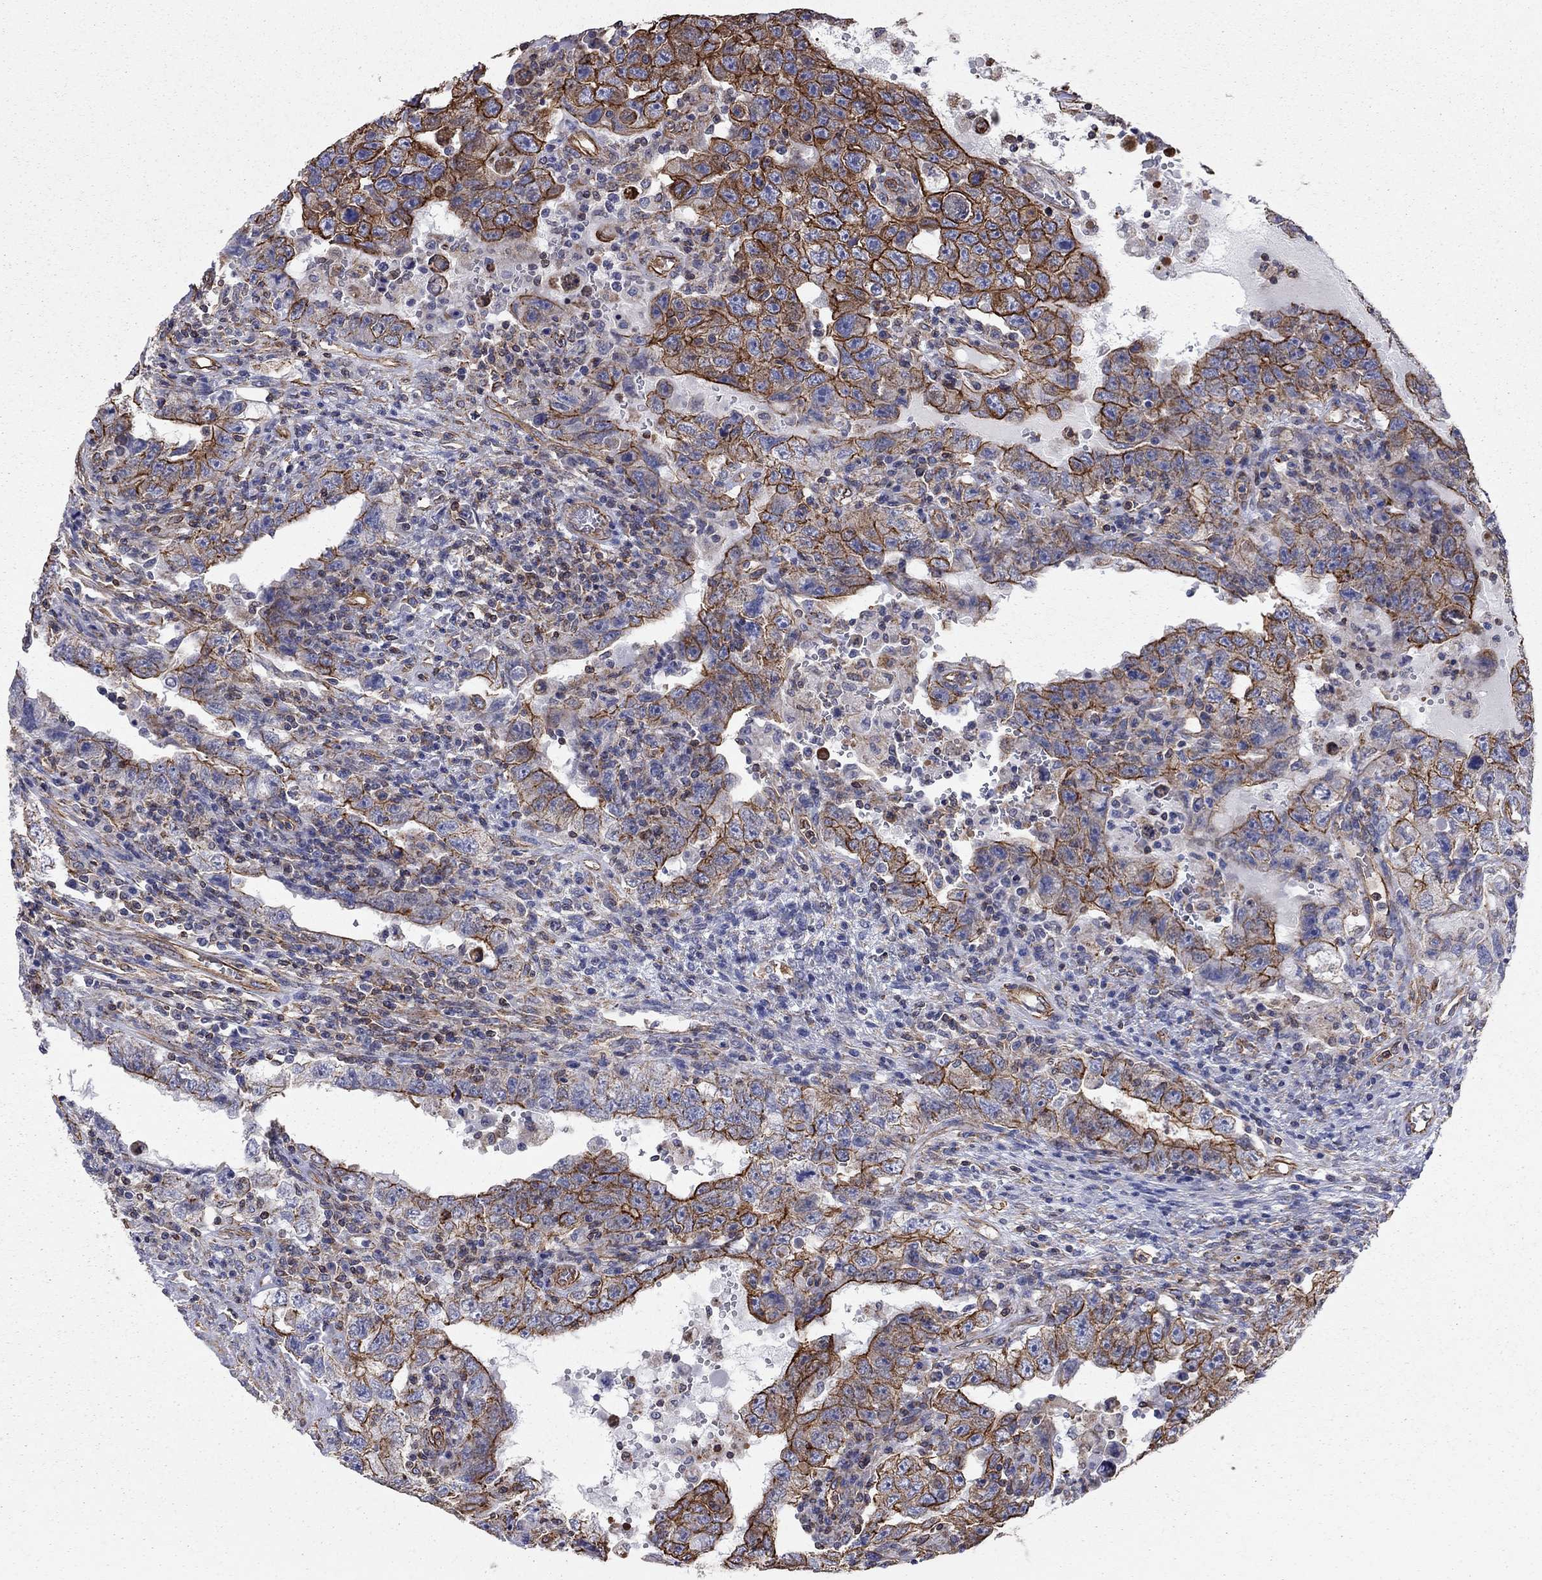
{"staining": {"intensity": "strong", "quantity": "25%-75%", "location": "cytoplasmic/membranous"}, "tissue": "testis cancer", "cell_type": "Tumor cells", "image_type": "cancer", "snomed": [{"axis": "morphology", "description": "Carcinoma, Embryonal, NOS"}, {"axis": "topography", "description": "Testis"}], "caption": "Immunohistochemistry micrograph of neoplastic tissue: human embryonal carcinoma (testis) stained using immunohistochemistry shows high levels of strong protein expression localized specifically in the cytoplasmic/membranous of tumor cells, appearing as a cytoplasmic/membranous brown color.", "gene": "BICDL2", "patient": {"sex": "male", "age": 26}}